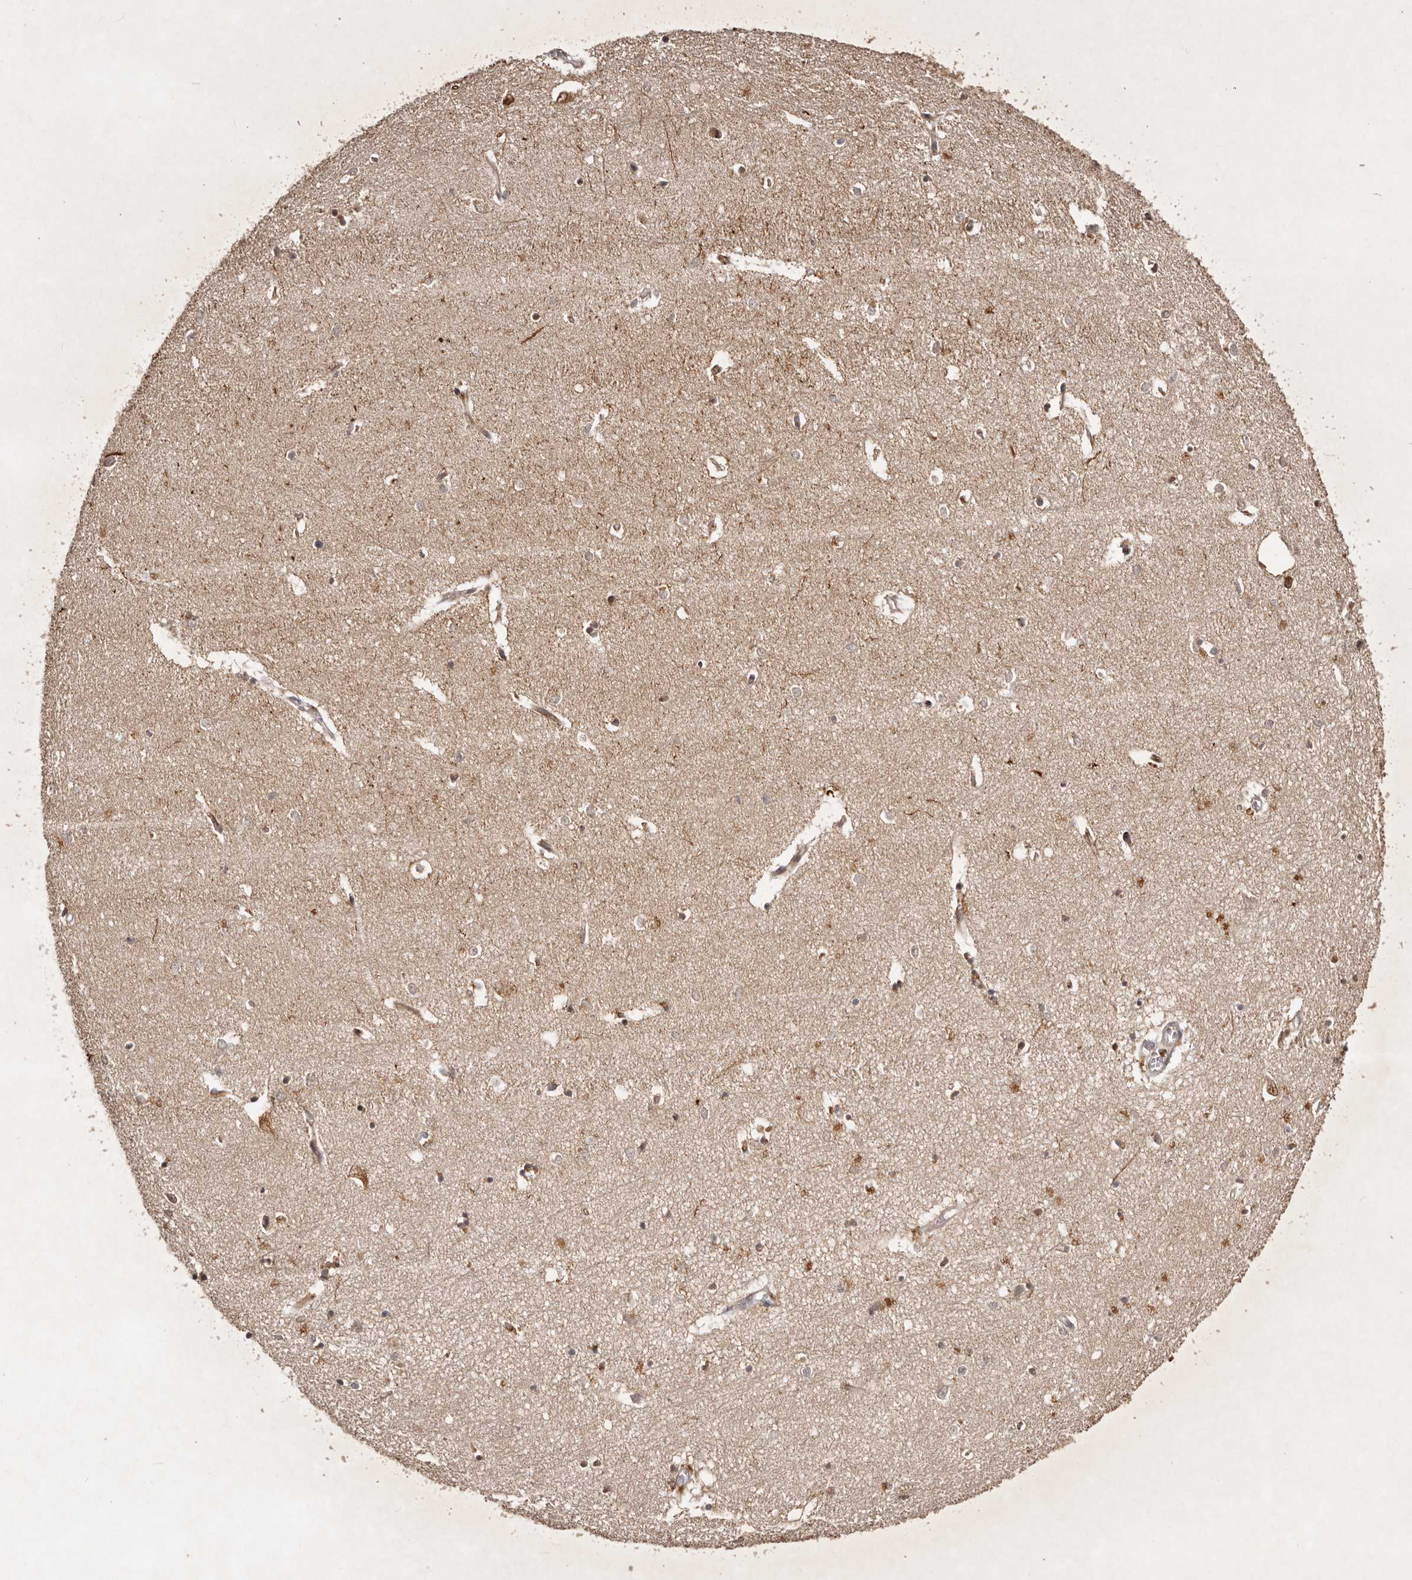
{"staining": {"intensity": "negative", "quantity": "none", "location": "none"}, "tissue": "hippocampus", "cell_type": "Glial cells", "image_type": "normal", "snomed": [{"axis": "morphology", "description": "Normal tissue, NOS"}, {"axis": "topography", "description": "Hippocampus"}], "caption": "The histopathology image demonstrates no significant expression in glial cells of hippocampus. The staining is performed using DAB brown chromogen with nuclei counter-stained in using hematoxylin.", "gene": "PKIB", "patient": {"sex": "female", "age": 64}}